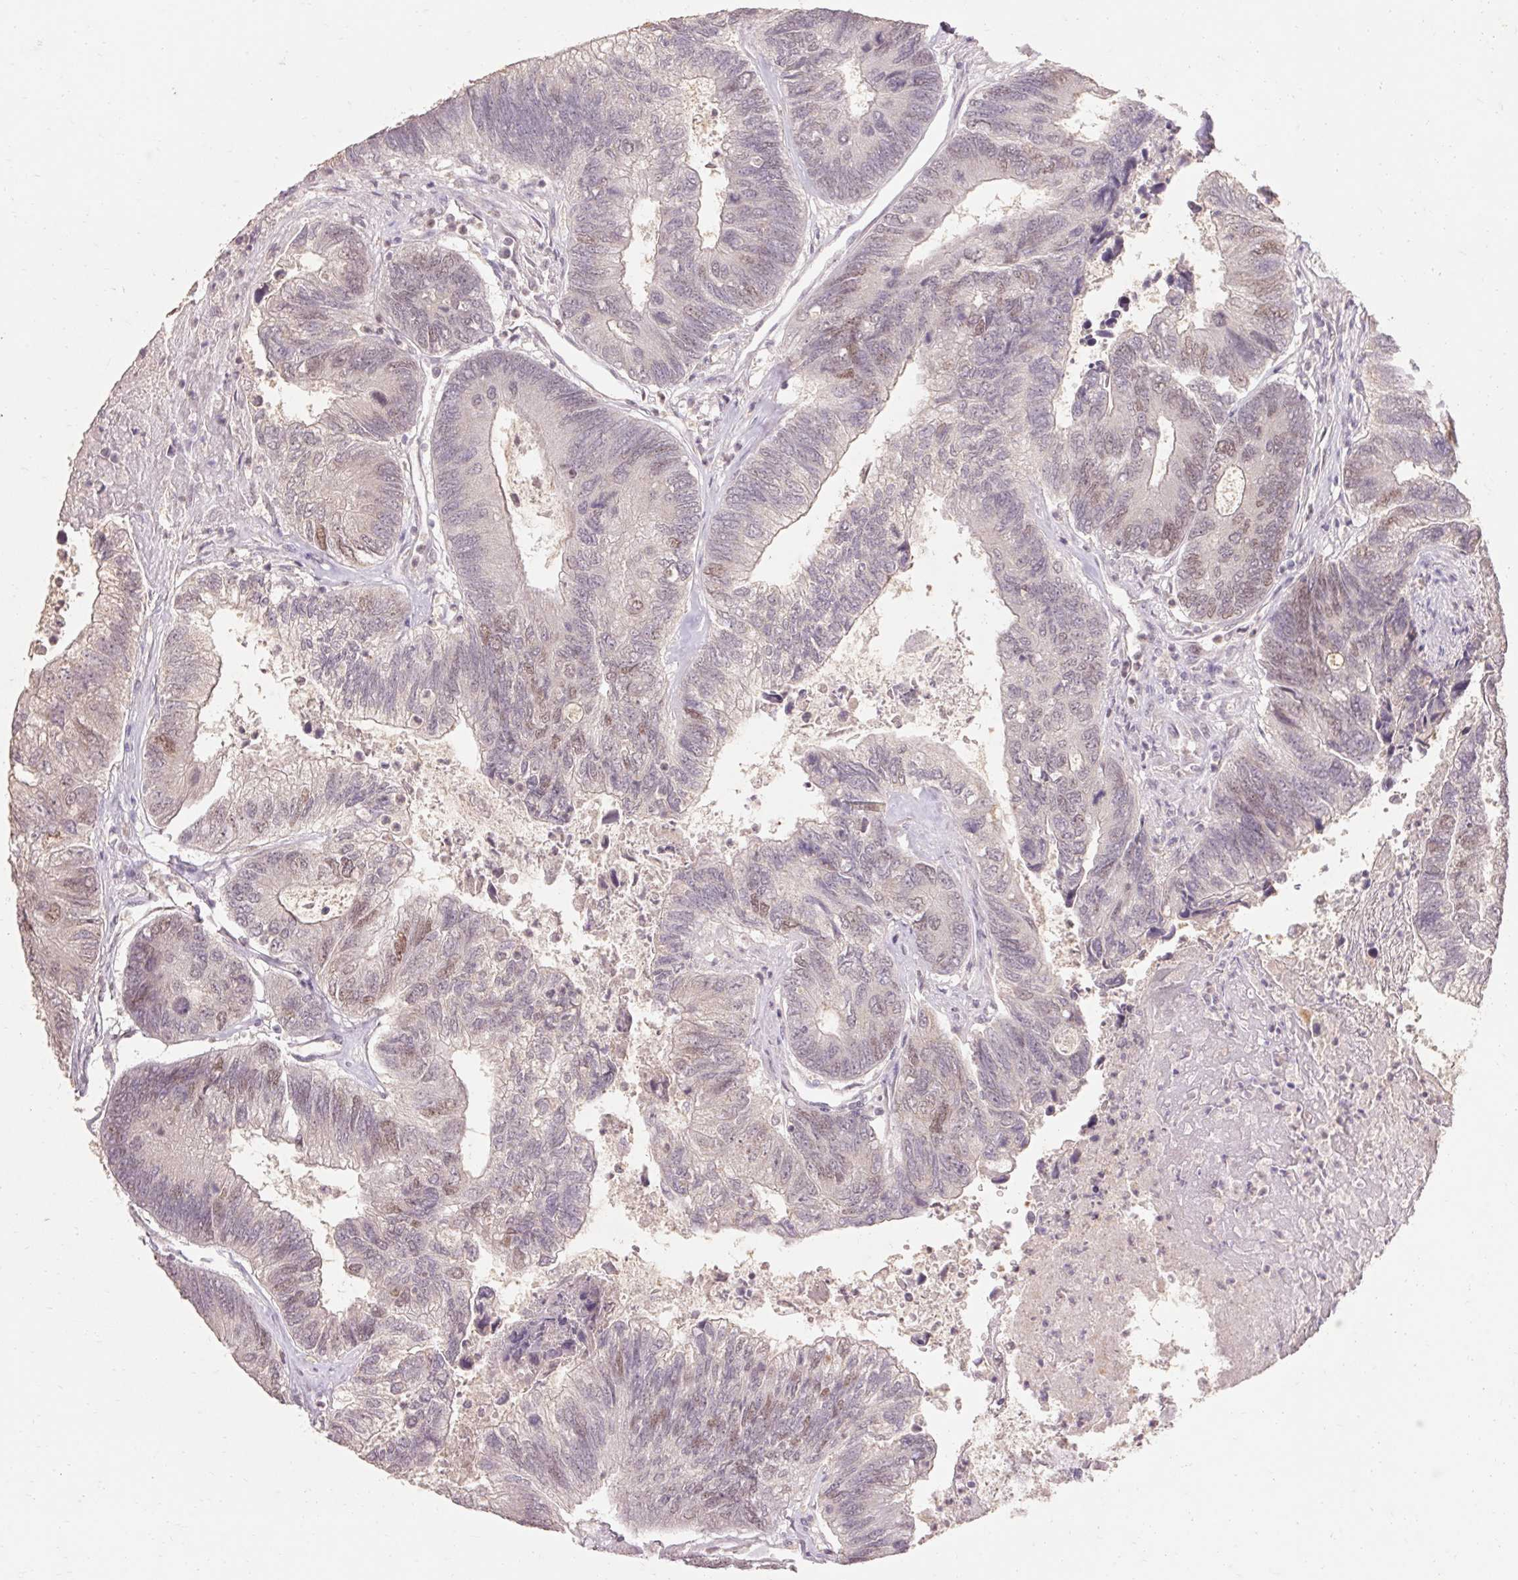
{"staining": {"intensity": "moderate", "quantity": "<25%", "location": "nuclear"}, "tissue": "colorectal cancer", "cell_type": "Tumor cells", "image_type": "cancer", "snomed": [{"axis": "morphology", "description": "Adenocarcinoma, NOS"}, {"axis": "topography", "description": "Colon"}], "caption": "Protein expression analysis of colorectal cancer (adenocarcinoma) displays moderate nuclear staining in approximately <25% of tumor cells. The protein of interest is shown in brown color, while the nuclei are stained blue.", "gene": "SKP2", "patient": {"sex": "female", "age": 67}}